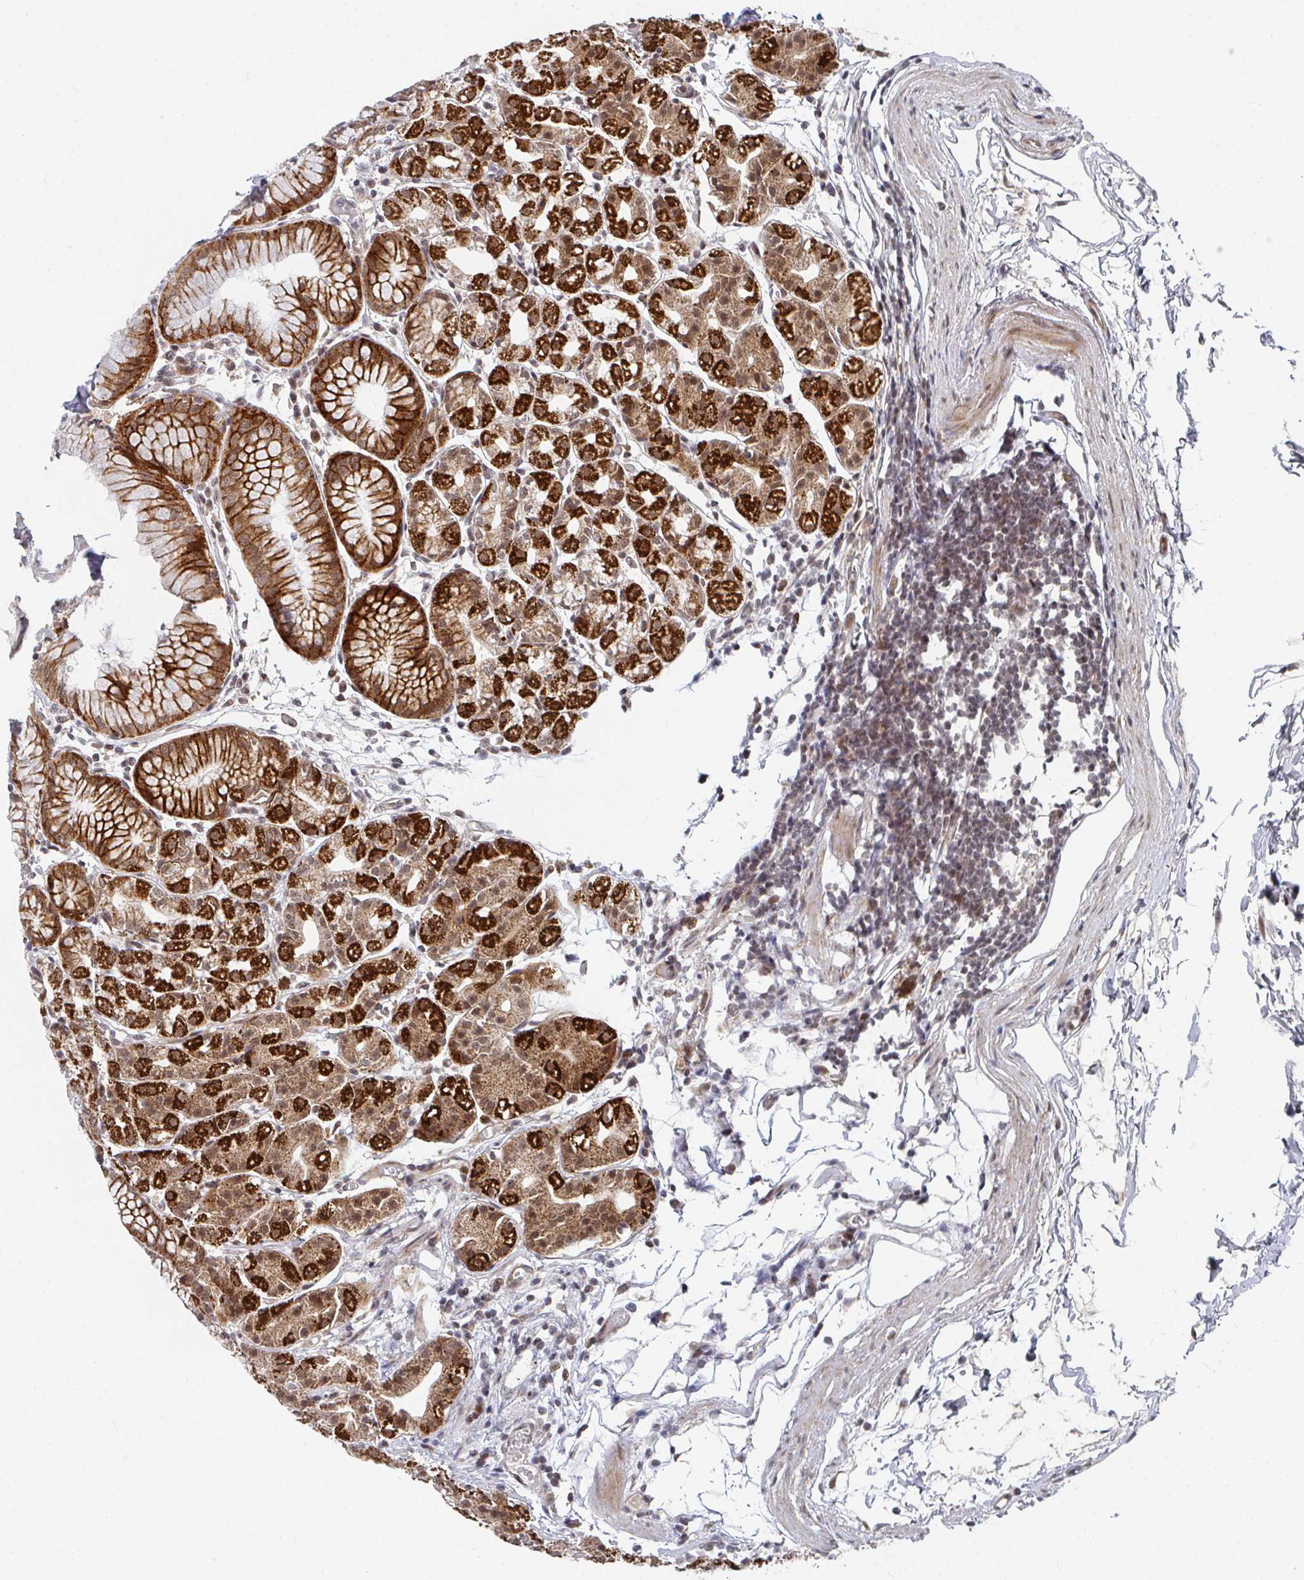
{"staining": {"intensity": "strong", "quantity": ">75%", "location": "cytoplasmic/membranous,nuclear"}, "tissue": "stomach", "cell_type": "Glandular cells", "image_type": "normal", "snomed": [{"axis": "morphology", "description": "Normal tissue, NOS"}, {"axis": "topography", "description": "Stomach"}], "caption": "Immunohistochemistry (IHC) micrograph of unremarkable human stomach stained for a protein (brown), which demonstrates high levels of strong cytoplasmic/membranous,nuclear positivity in about >75% of glandular cells.", "gene": "RBBP5", "patient": {"sex": "female", "age": 57}}